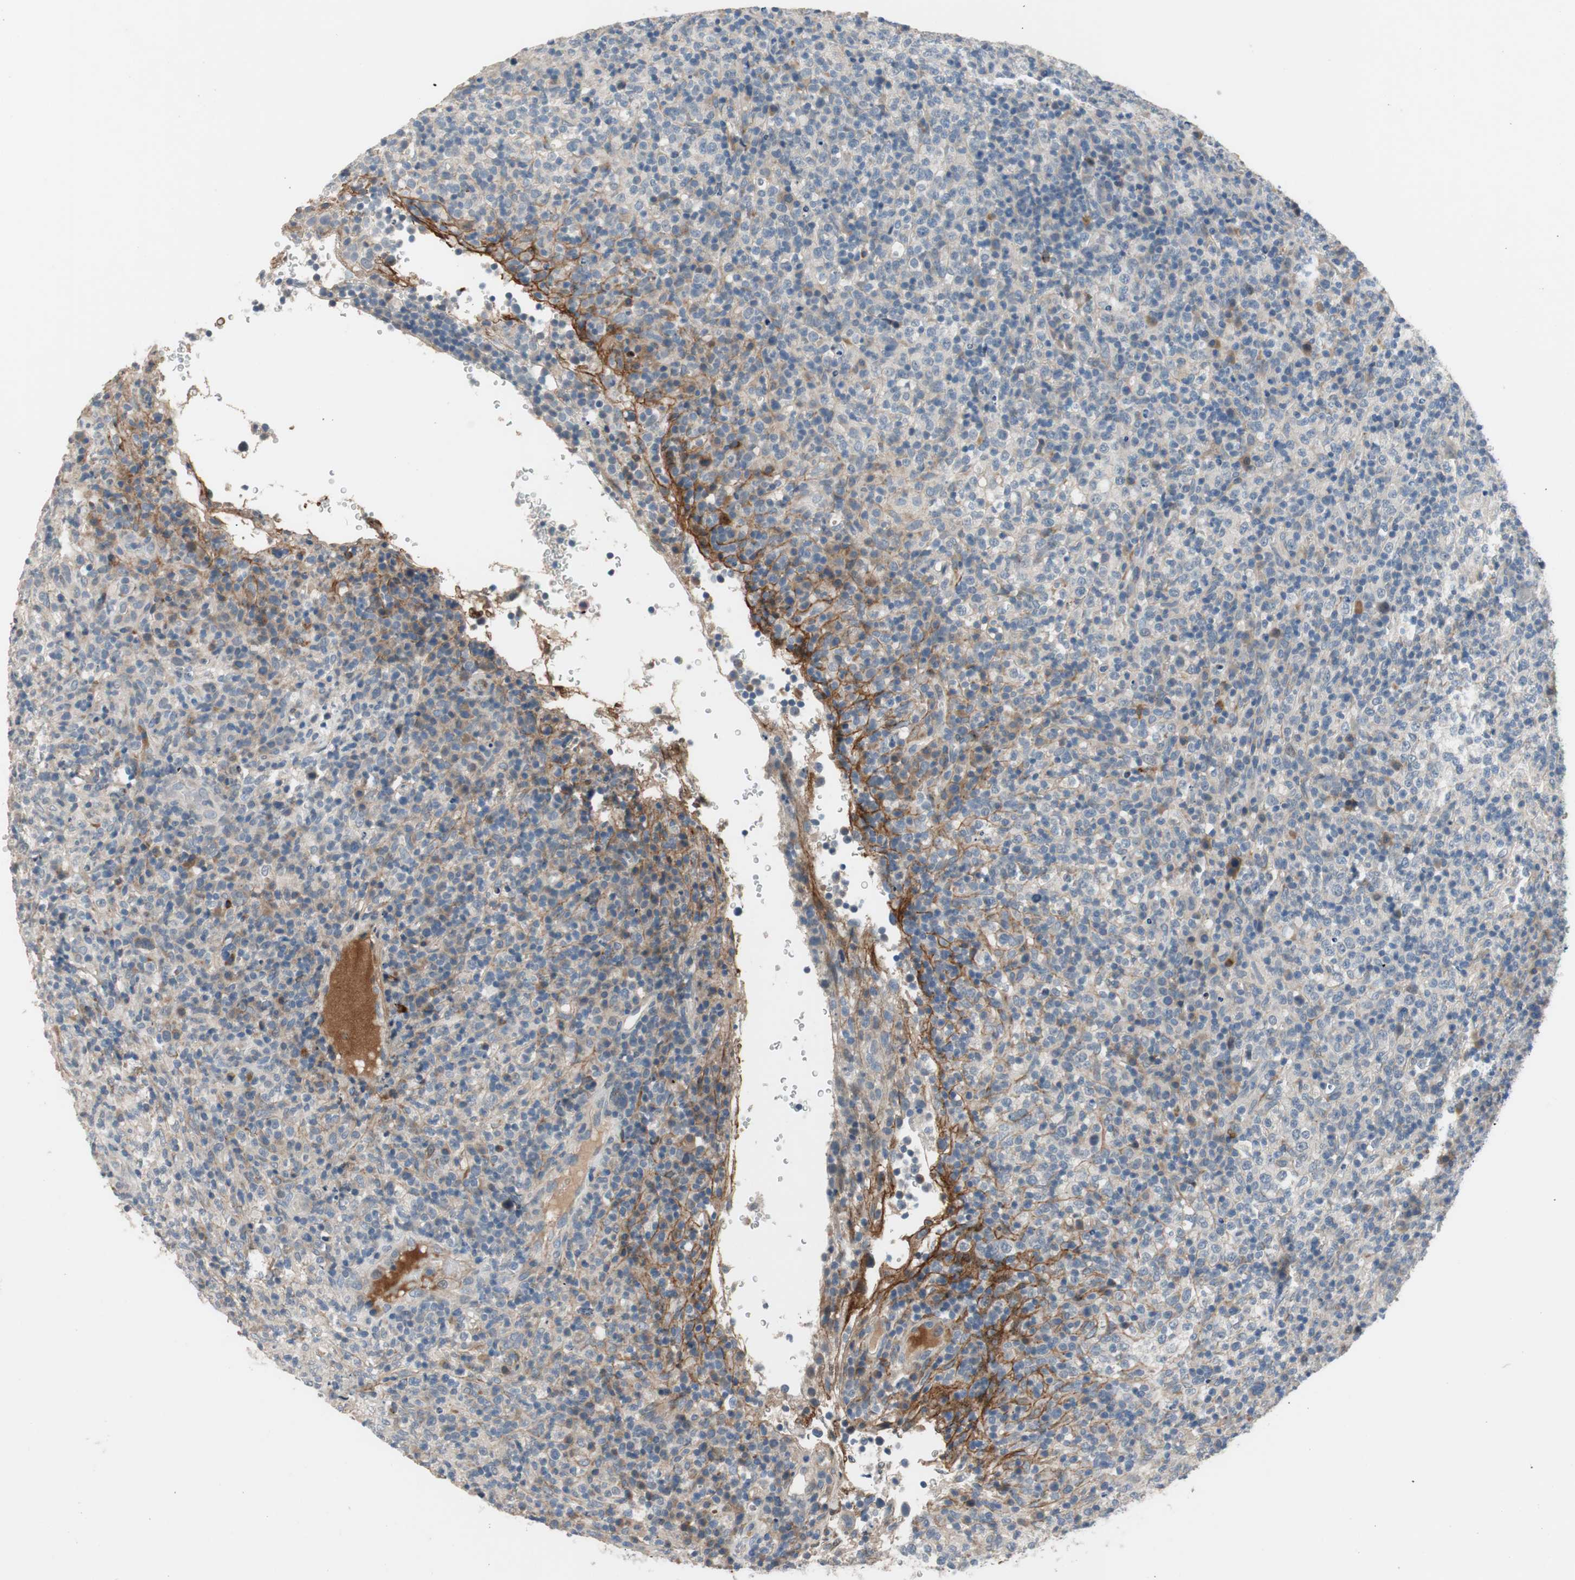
{"staining": {"intensity": "weak", "quantity": "25%-75%", "location": "cytoplasmic/membranous"}, "tissue": "lymphoma", "cell_type": "Tumor cells", "image_type": "cancer", "snomed": [{"axis": "morphology", "description": "Malignant lymphoma, non-Hodgkin's type, High grade"}, {"axis": "topography", "description": "Lymph node"}], "caption": "About 25%-75% of tumor cells in human lymphoma demonstrate weak cytoplasmic/membranous protein staining as visualized by brown immunohistochemical staining.", "gene": "COL12A1", "patient": {"sex": "female", "age": 76}}